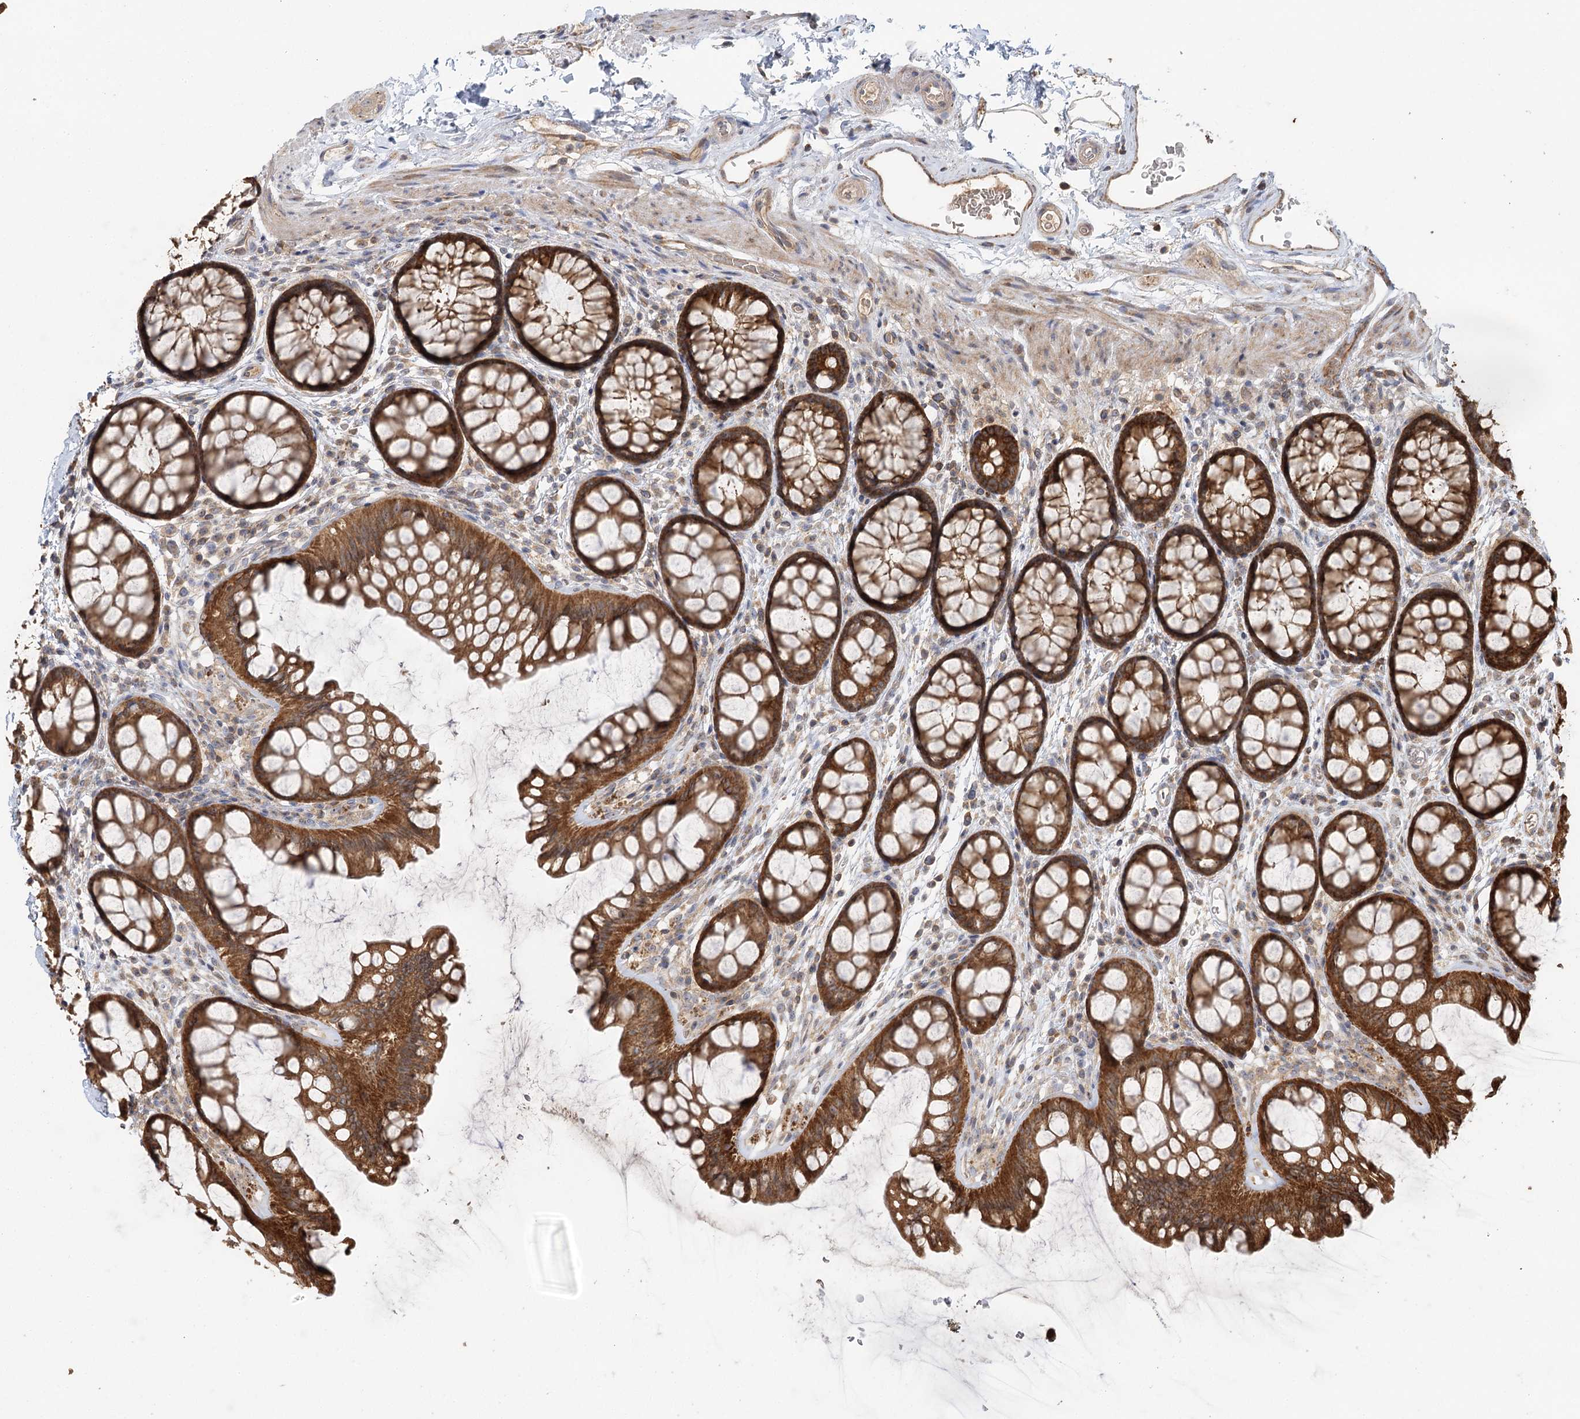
{"staining": {"intensity": "moderate", "quantity": ">75%", "location": "cytoplasmic/membranous"}, "tissue": "colon", "cell_type": "Endothelial cells", "image_type": "normal", "snomed": [{"axis": "morphology", "description": "Normal tissue, NOS"}, {"axis": "topography", "description": "Colon"}], "caption": "Immunohistochemical staining of normal colon shows medium levels of moderate cytoplasmic/membranous staining in approximately >75% of endothelial cells. (DAB IHC with brightfield microscopy, high magnification).", "gene": "ENSG00000273217", "patient": {"sex": "female", "age": 82}}